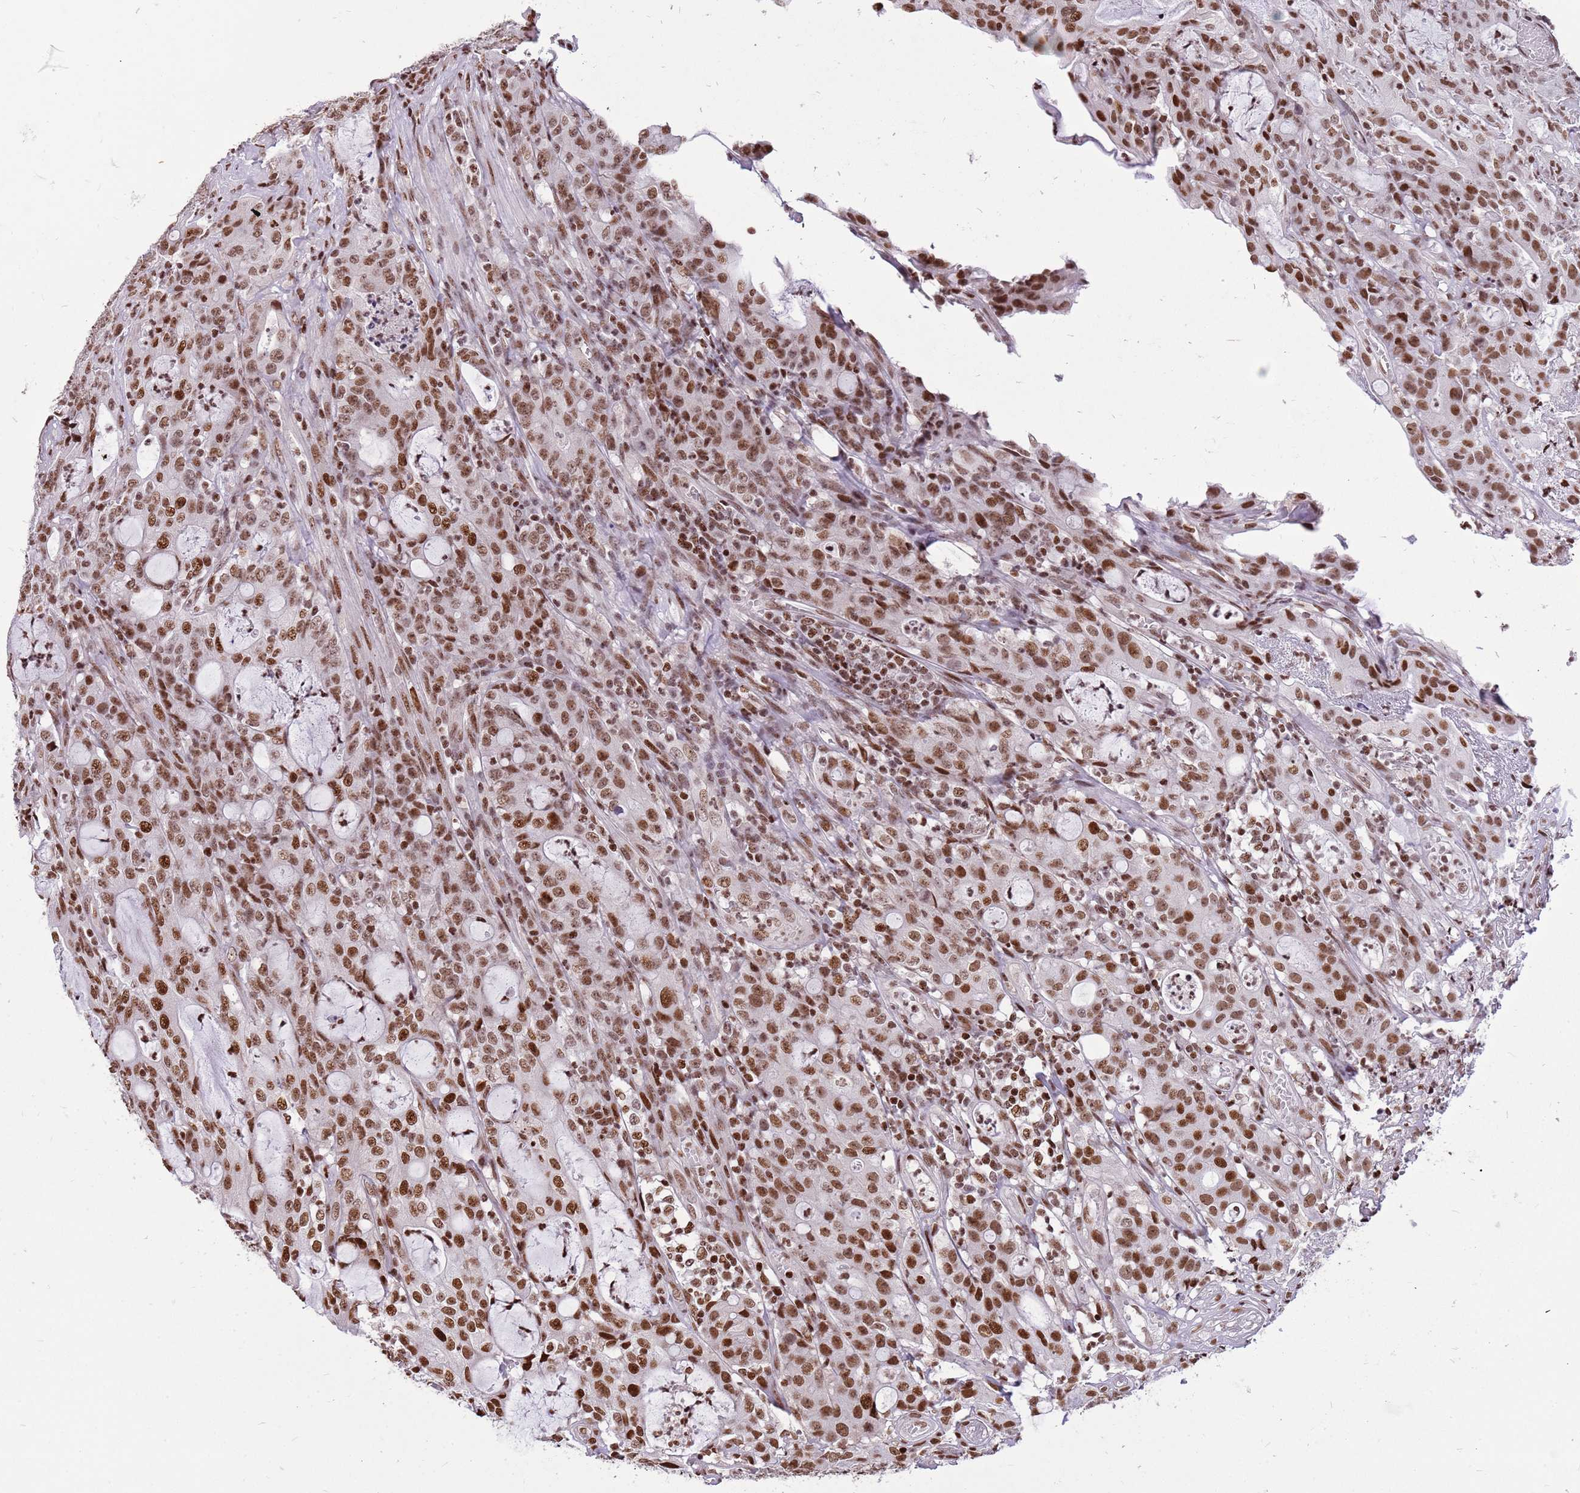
{"staining": {"intensity": "moderate", "quantity": ">75%", "location": "nuclear"}, "tissue": "colorectal cancer", "cell_type": "Tumor cells", "image_type": "cancer", "snomed": [{"axis": "morphology", "description": "Adenocarcinoma, NOS"}, {"axis": "topography", "description": "Colon"}], "caption": "The micrograph reveals immunohistochemical staining of colorectal adenocarcinoma. There is moderate nuclear expression is identified in about >75% of tumor cells.", "gene": "WASHC4", "patient": {"sex": "male", "age": 83}}